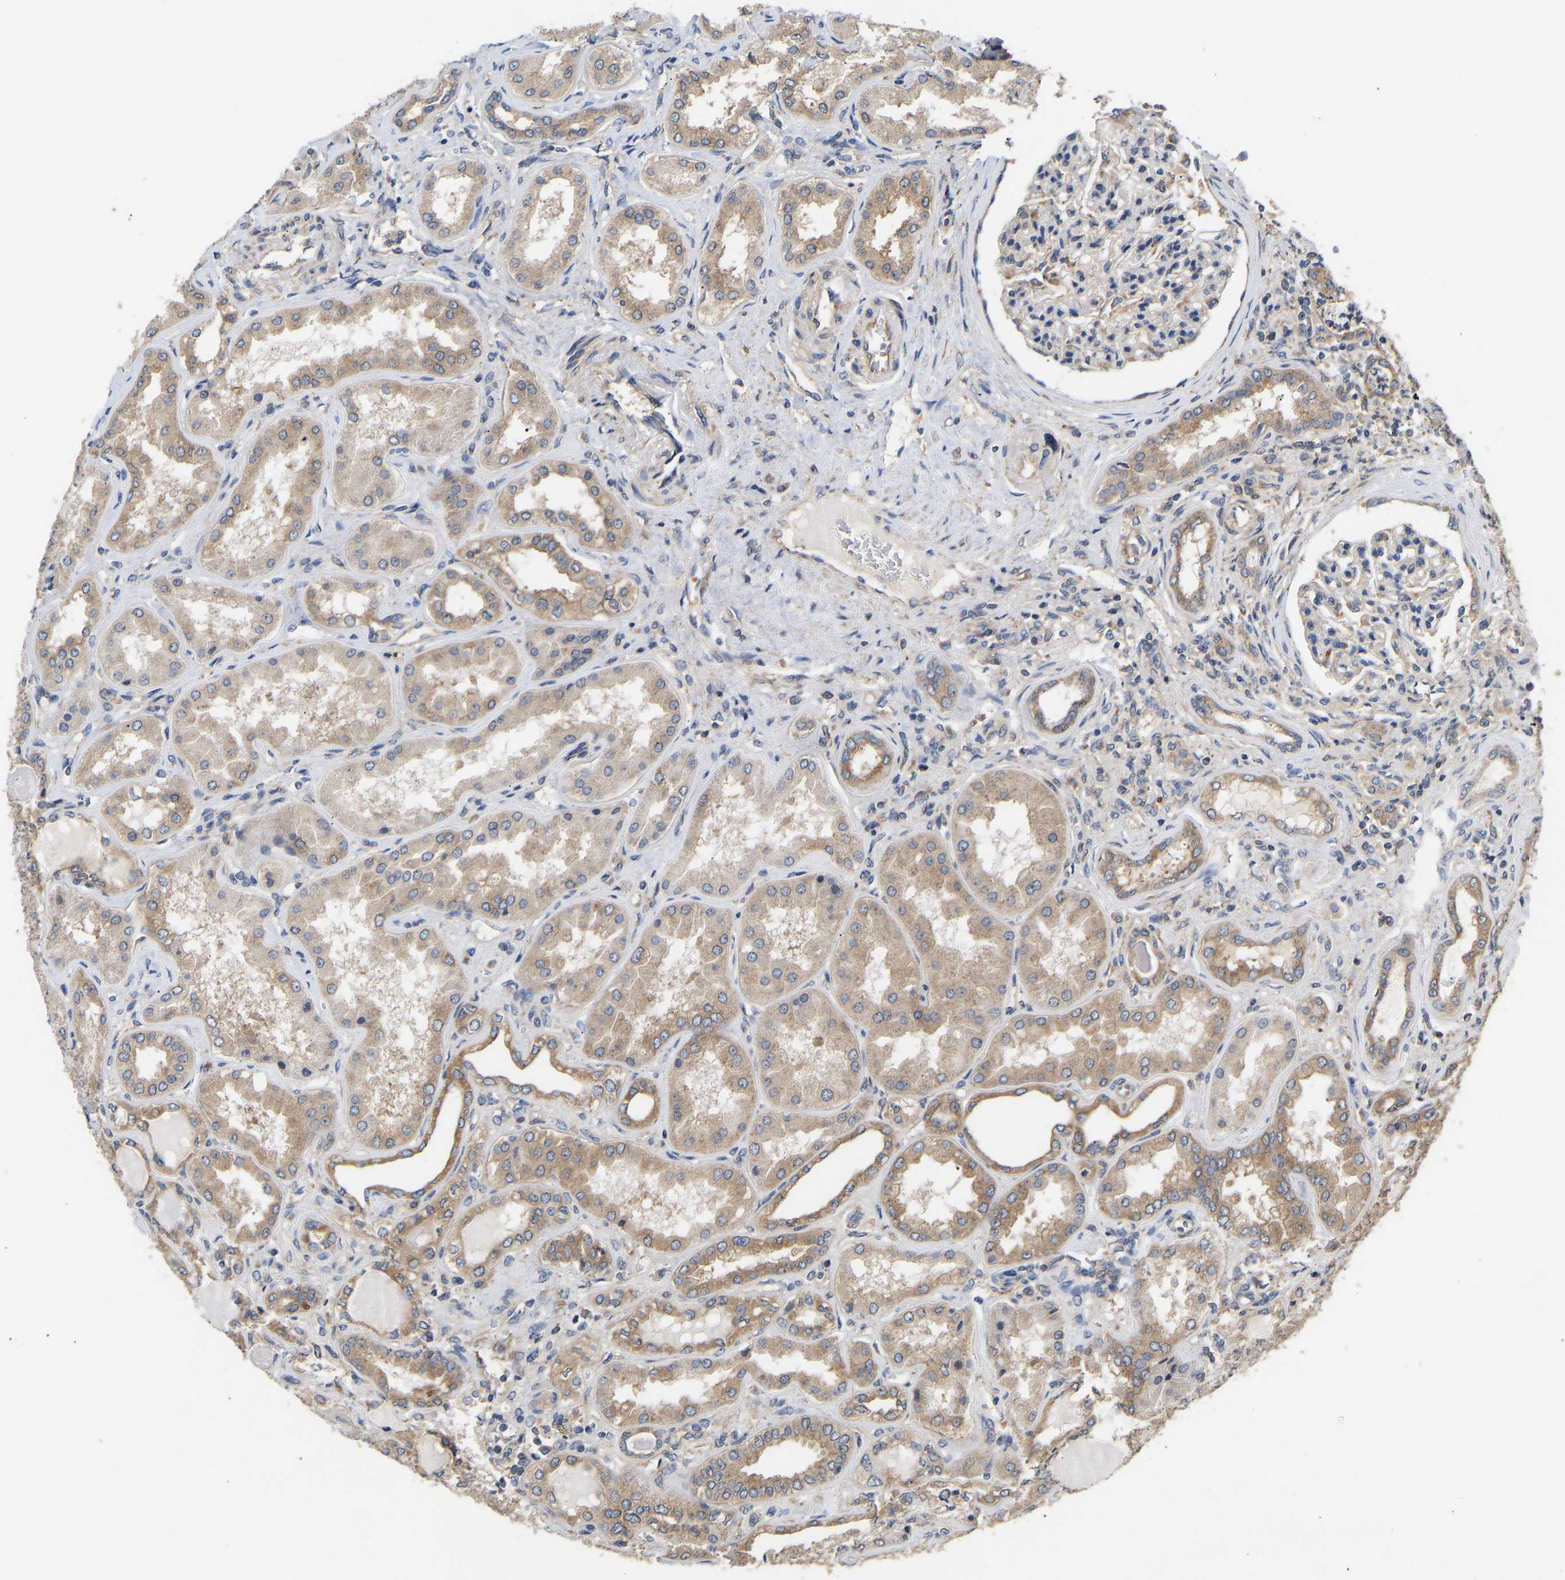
{"staining": {"intensity": "weak", "quantity": "<25%", "location": "cytoplasmic/membranous"}, "tissue": "kidney", "cell_type": "Cells in glomeruli", "image_type": "normal", "snomed": [{"axis": "morphology", "description": "Normal tissue, NOS"}, {"axis": "topography", "description": "Kidney"}], "caption": "Immunohistochemistry micrograph of benign kidney: human kidney stained with DAB (3,3'-diaminobenzidine) reveals no significant protein positivity in cells in glomeruli. (Brightfield microscopy of DAB IHC at high magnification).", "gene": "AIMP2", "patient": {"sex": "female", "age": 56}}